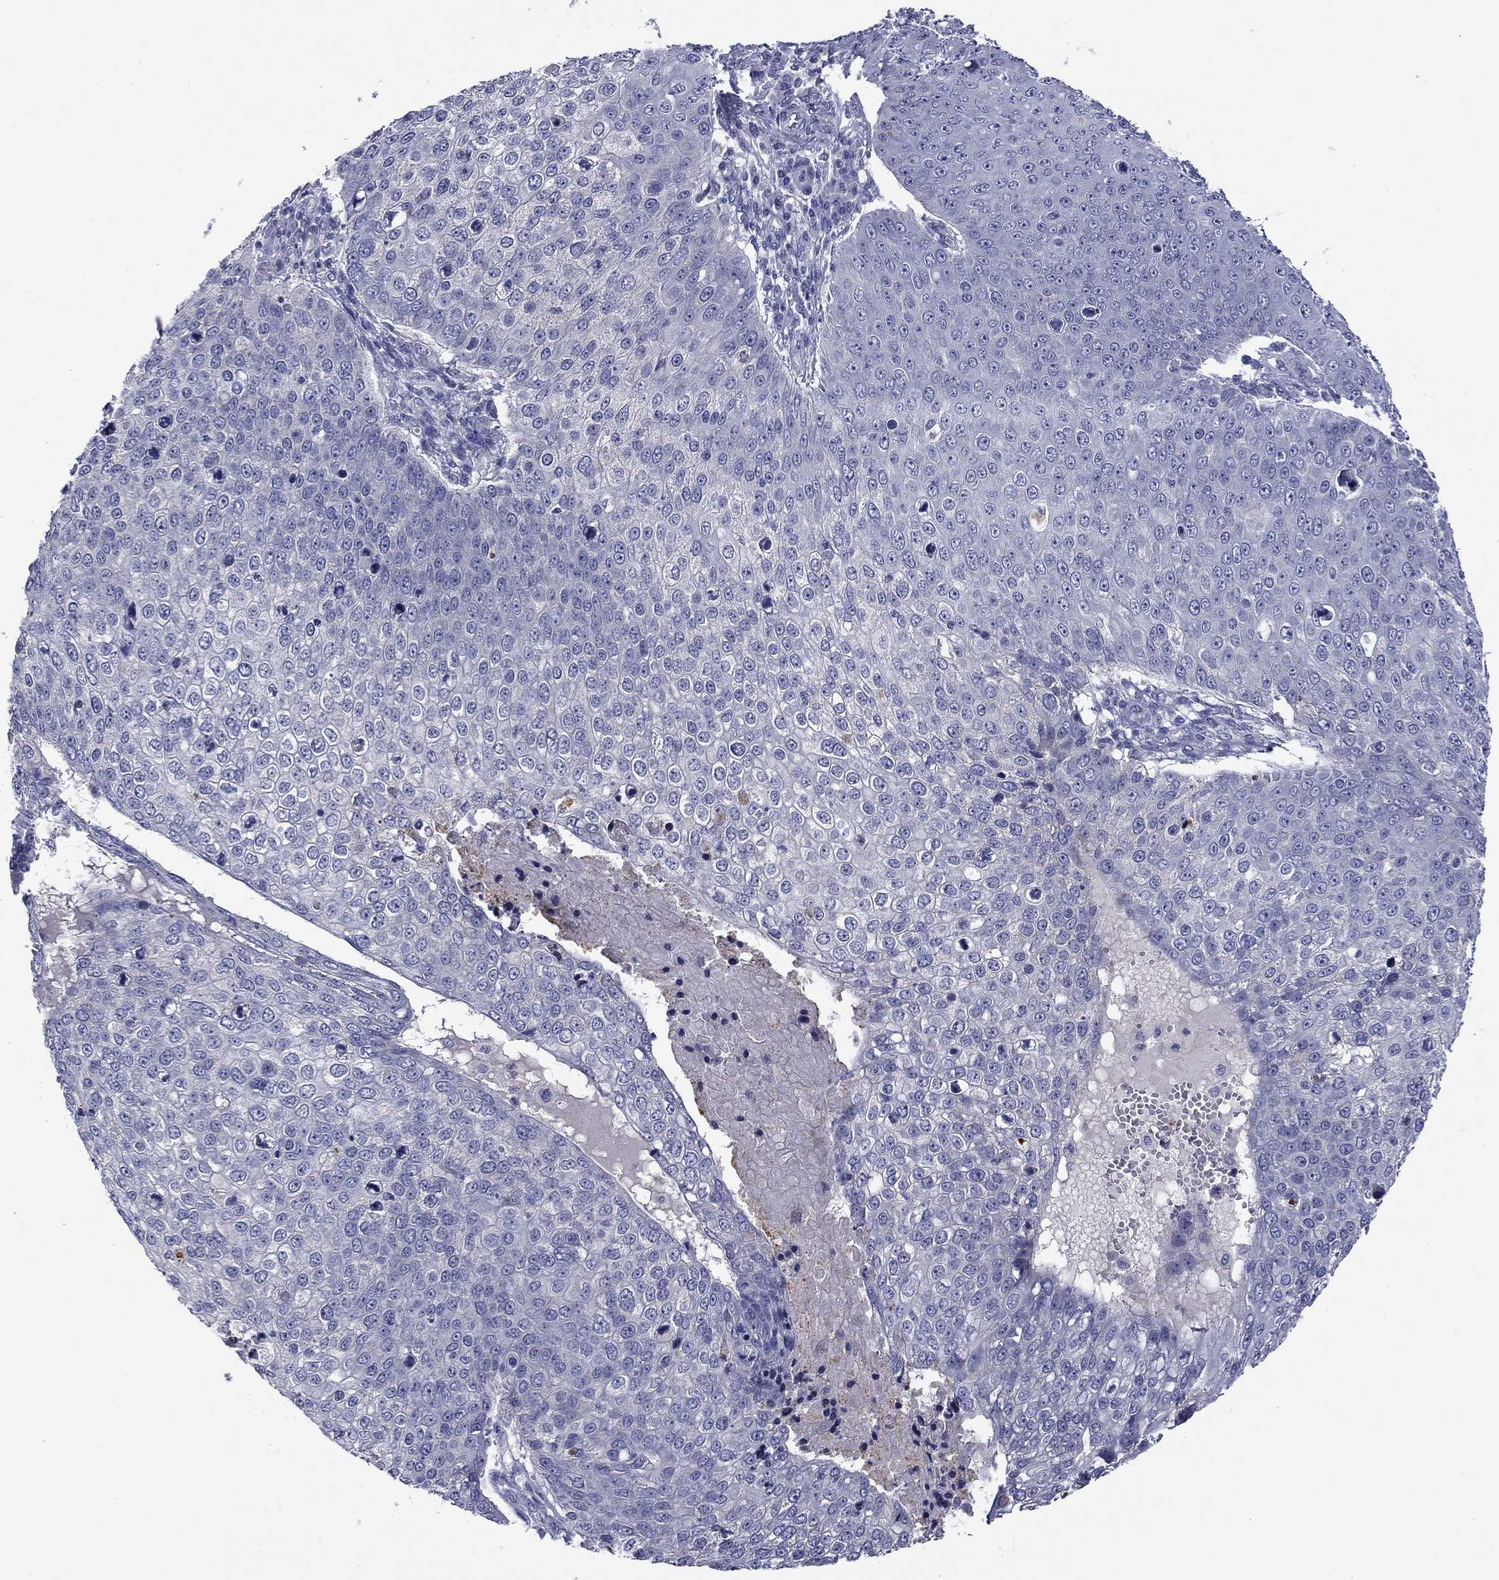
{"staining": {"intensity": "negative", "quantity": "none", "location": "none"}, "tissue": "skin cancer", "cell_type": "Tumor cells", "image_type": "cancer", "snomed": [{"axis": "morphology", "description": "Squamous cell carcinoma, NOS"}, {"axis": "topography", "description": "Skin"}], "caption": "This micrograph is of skin cancer stained with IHC to label a protein in brown with the nuclei are counter-stained blue. There is no staining in tumor cells. (Brightfield microscopy of DAB IHC at high magnification).", "gene": "SPATA7", "patient": {"sex": "male", "age": 71}}